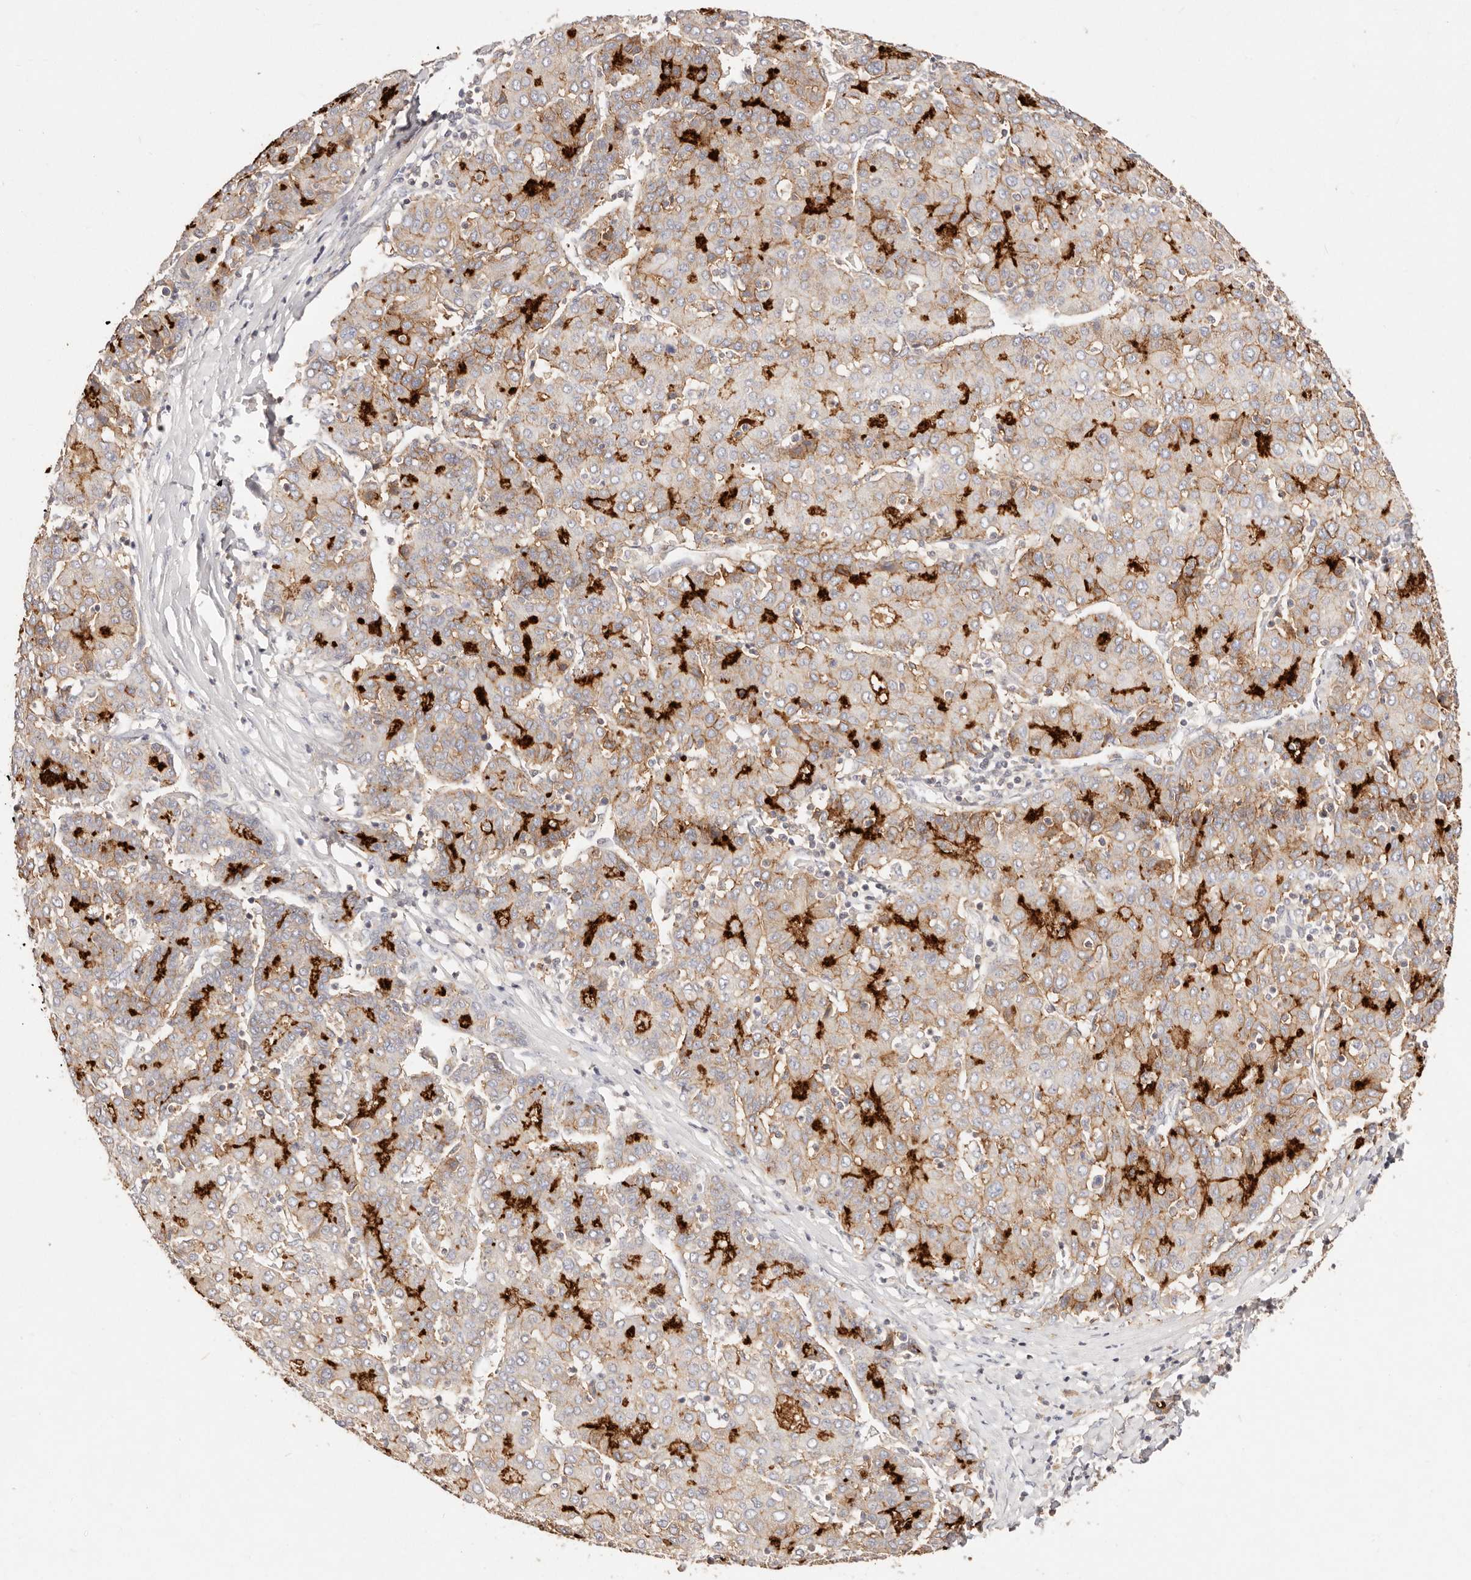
{"staining": {"intensity": "strong", "quantity": "25%-75%", "location": "cytoplasmic/membranous"}, "tissue": "liver cancer", "cell_type": "Tumor cells", "image_type": "cancer", "snomed": [{"axis": "morphology", "description": "Carcinoma, Hepatocellular, NOS"}, {"axis": "topography", "description": "Liver"}], "caption": "There is high levels of strong cytoplasmic/membranous staining in tumor cells of liver cancer (hepatocellular carcinoma), as demonstrated by immunohistochemical staining (brown color).", "gene": "CXADR", "patient": {"sex": "male", "age": 65}}